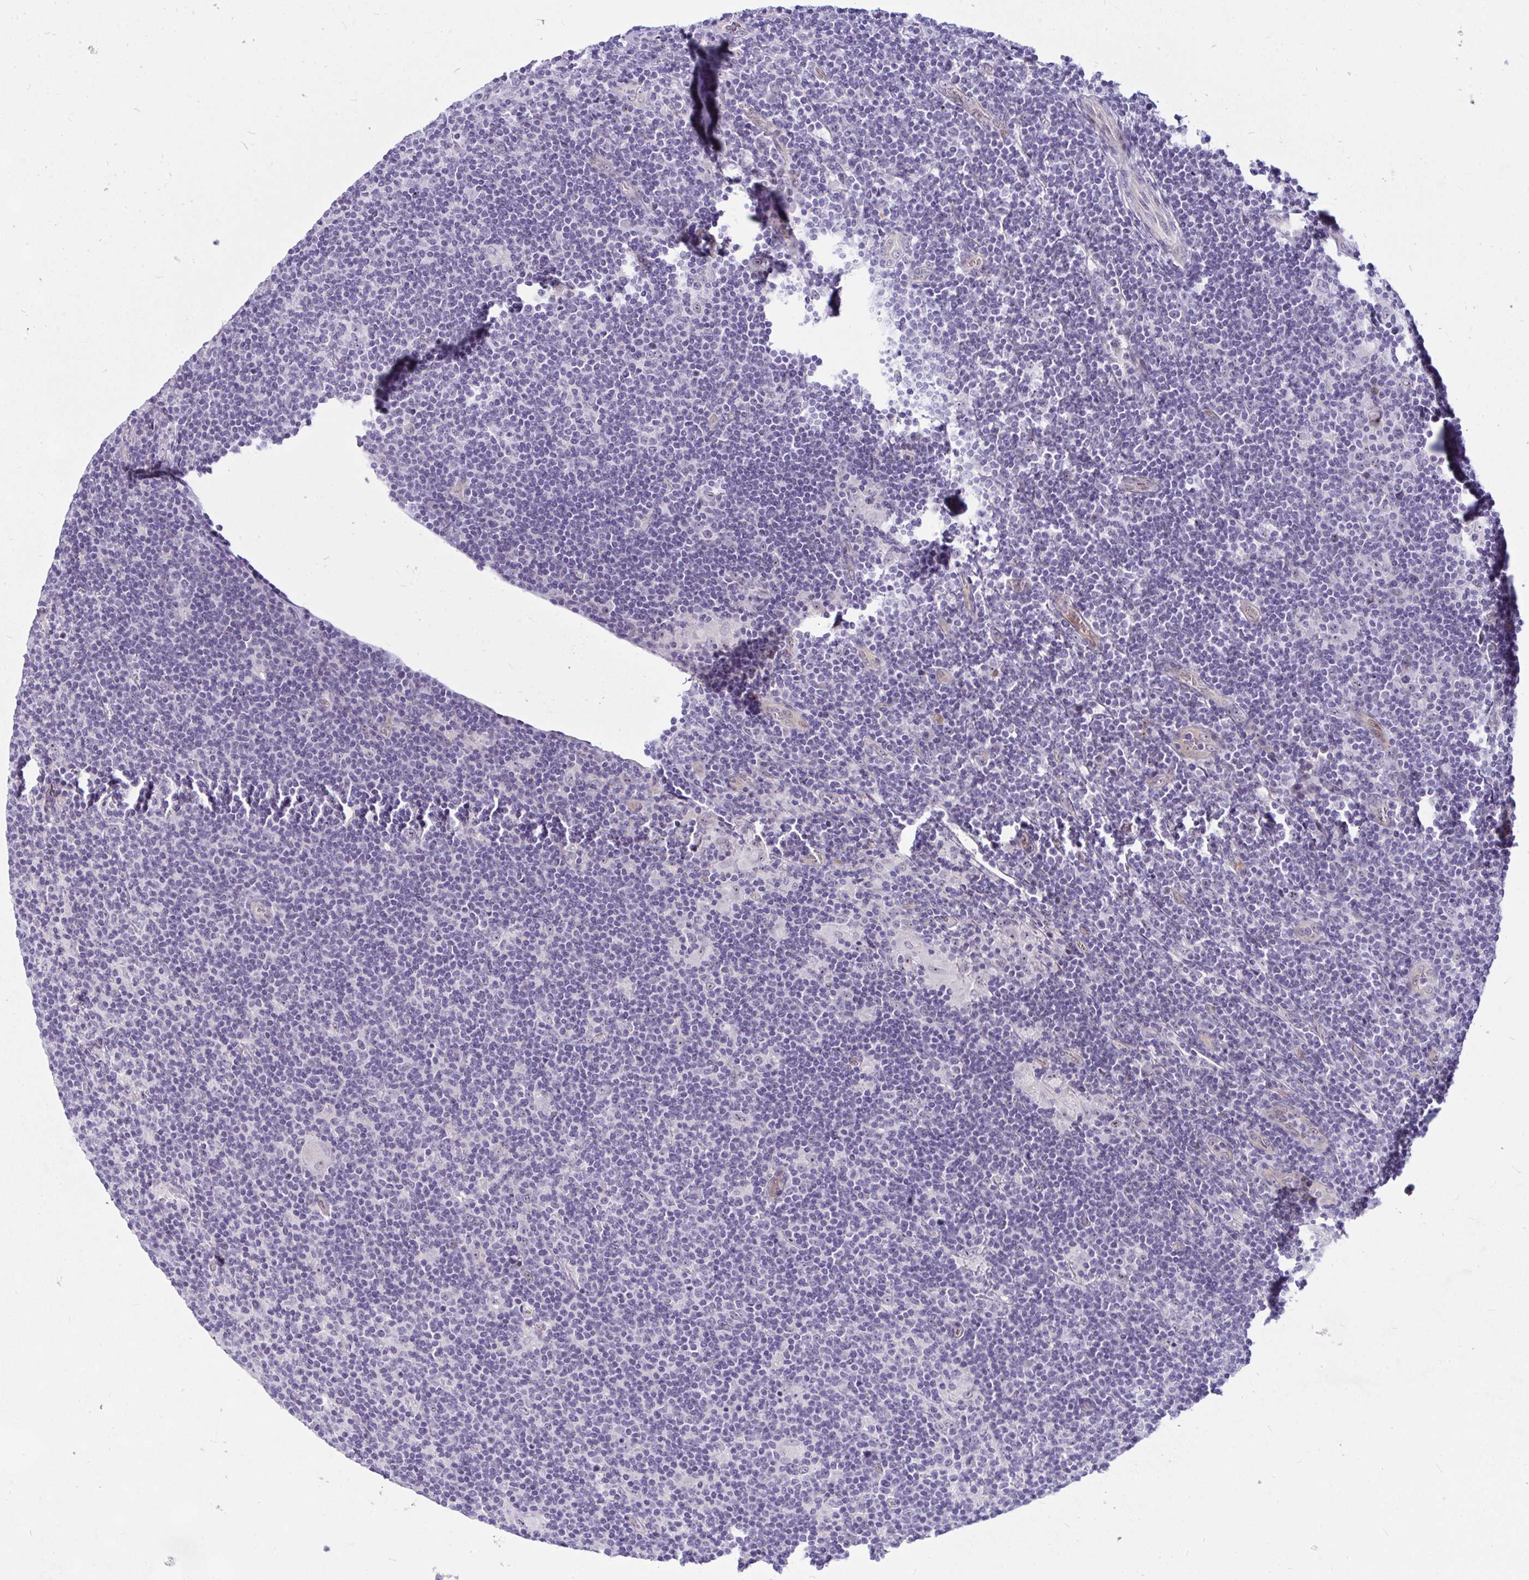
{"staining": {"intensity": "moderate", "quantity": "<25%", "location": "nuclear"}, "tissue": "lymphoma", "cell_type": "Tumor cells", "image_type": "cancer", "snomed": [{"axis": "morphology", "description": "Hodgkin's disease, NOS"}, {"axis": "topography", "description": "Lymph node"}], "caption": "Tumor cells exhibit low levels of moderate nuclear staining in about <25% of cells in human Hodgkin's disease.", "gene": "NFXL1", "patient": {"sex": "male", "age": 40}}